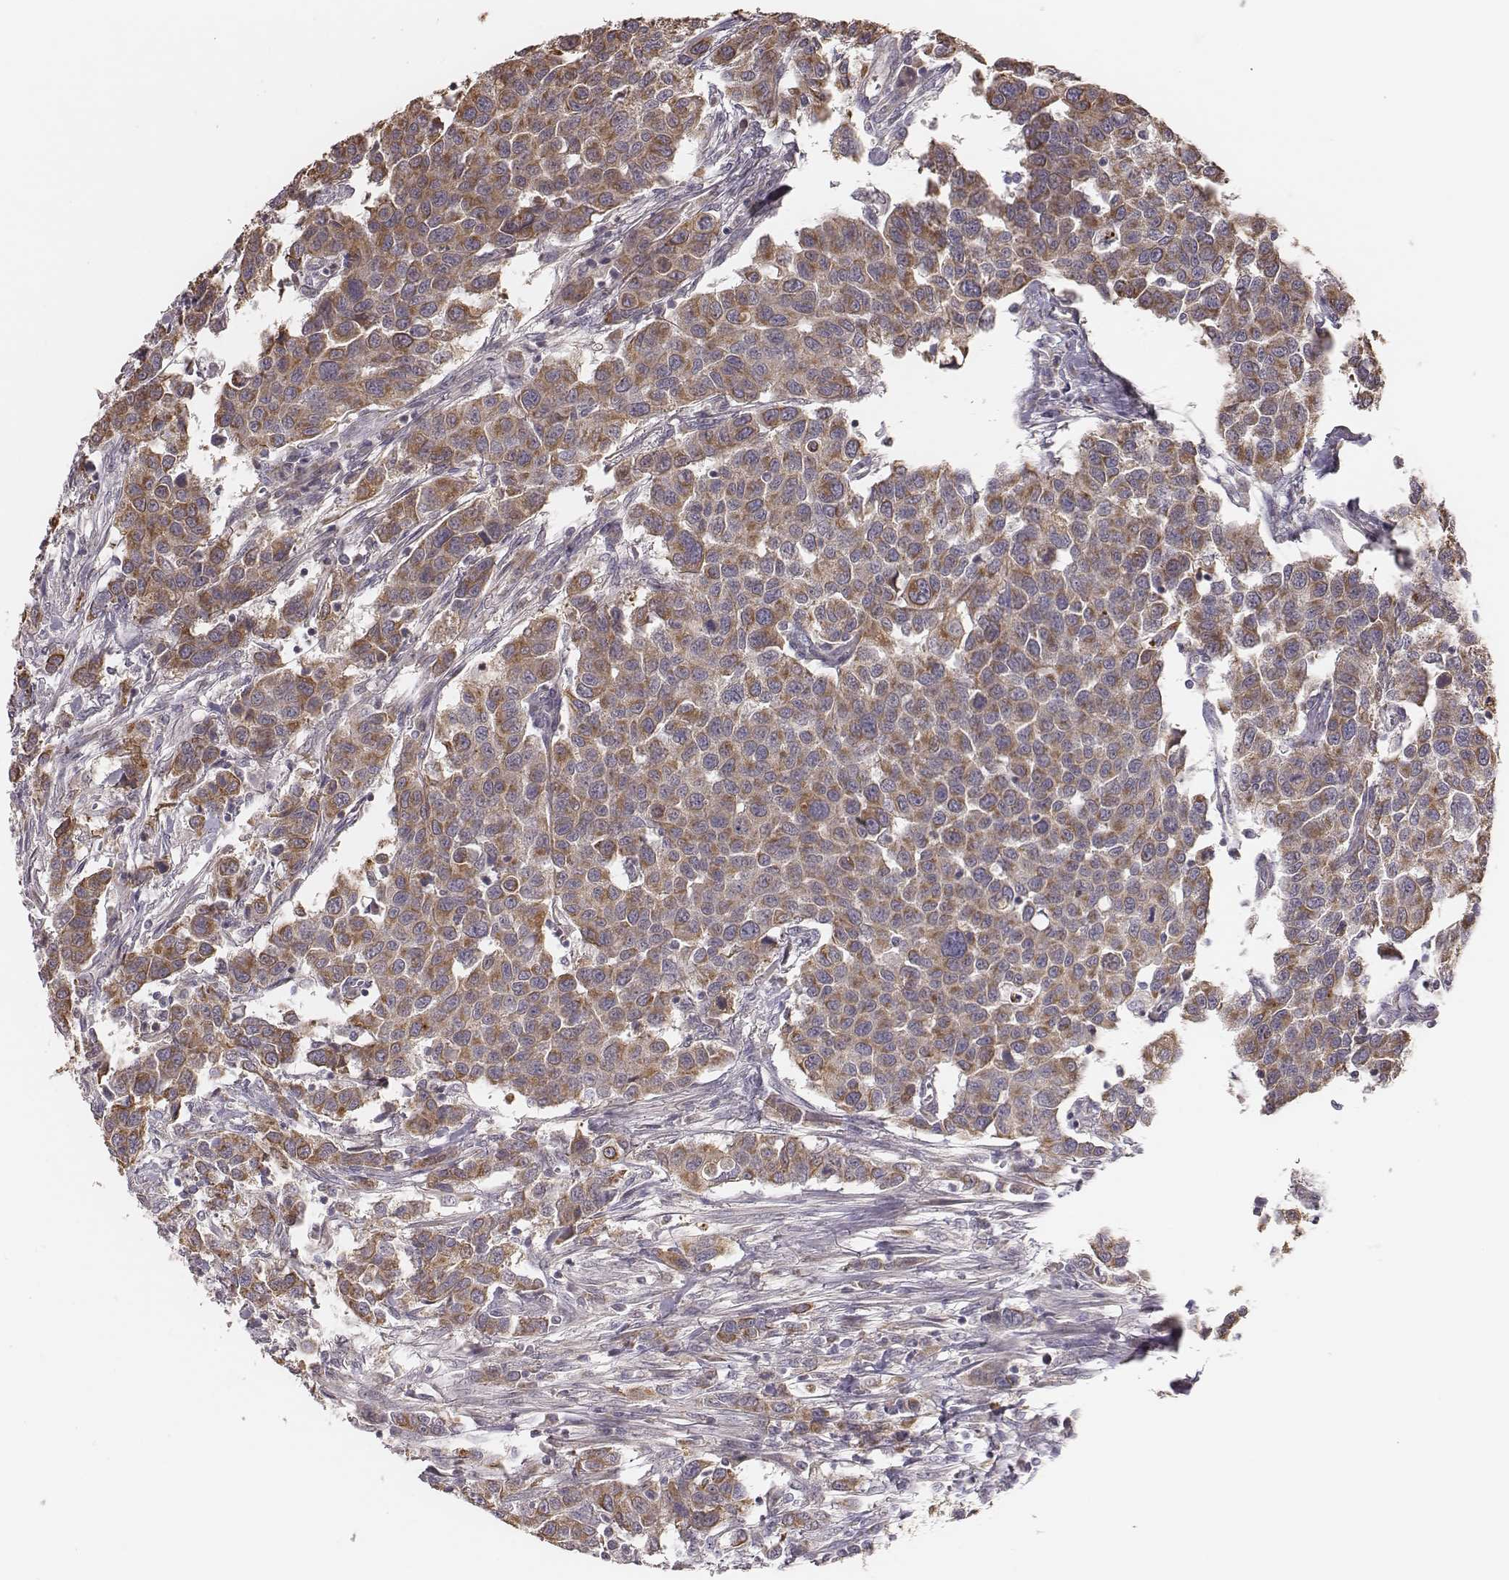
{"staining": {"intensity": "moderate", "quantity": ">75%", "location": "cytoplasmic/membranous"}, "tissue": "urothelial cancer", "cell_type": "Tumor cells", "image_type": "cancer", "snomed": [{"axis": "morphology", "description": "Urothelial carcinoma, High grade"}, {"axis": "topography", "description": "Urinary bladder"}], "caption": "Immunohistochemical staining of urothelial cancer exhibits moderate cytoplasmic/membranous protein staining in approximately >75% of tumor cells.", "gene": "HAVCR1", "patient": {"sex": "female", "age": 58}}